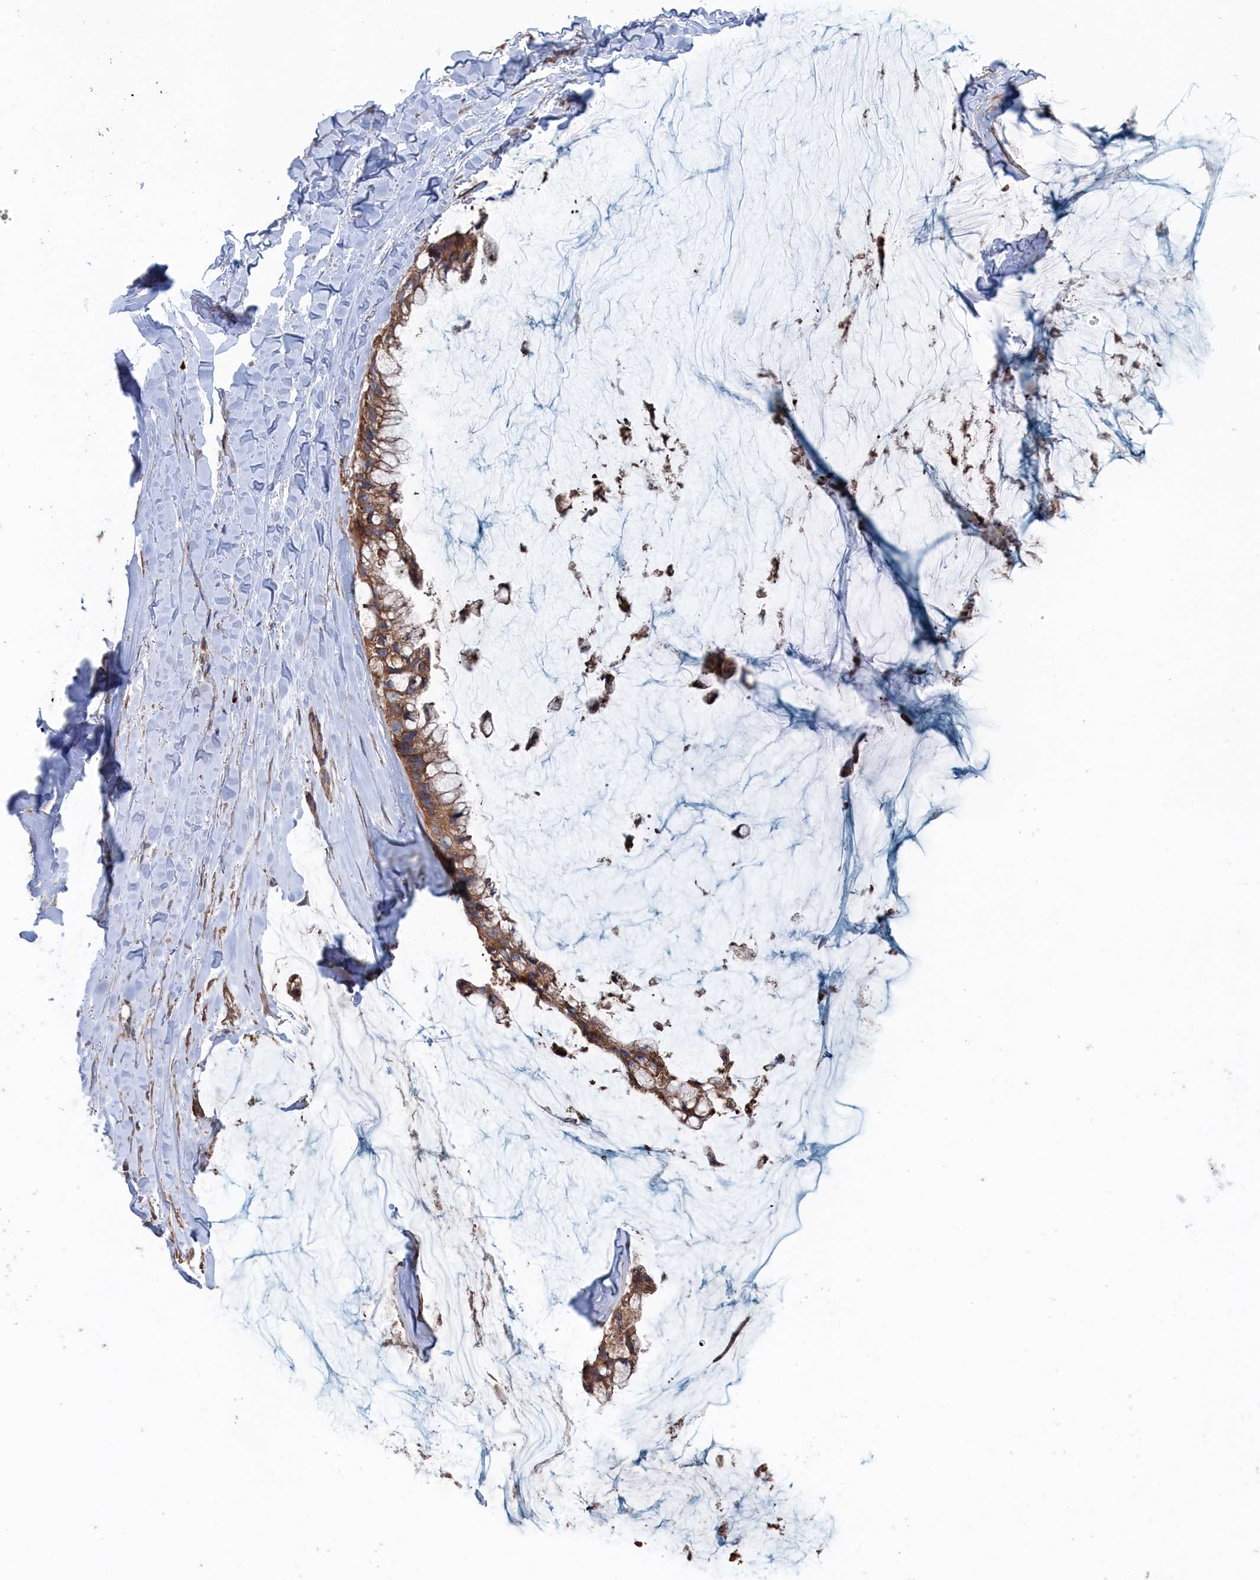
{"staining": {"intensity": "moderate", "quantity": ">75%", "location": "cytoplasmic/membranous"}, "tissue": "ovarian cancer", "cell_type": "Tumor cells", "image_type": "cancer", "snomed": [{"axis": "morphology", "description": "Cystadenocarcinoma, mucinous, NOS"}, {"axis": "topography", "description": "Ovary"}], "caption": "Immunohistochemistry (DAB) staining of ovarian mucinous cystadenocarcinoma demonstrates moderate cytoplasmic/membranous protein expression in about >75% of tumor cells.", "gene": "FILIP1L", "patient": {"sex": "female", "age": 39}}